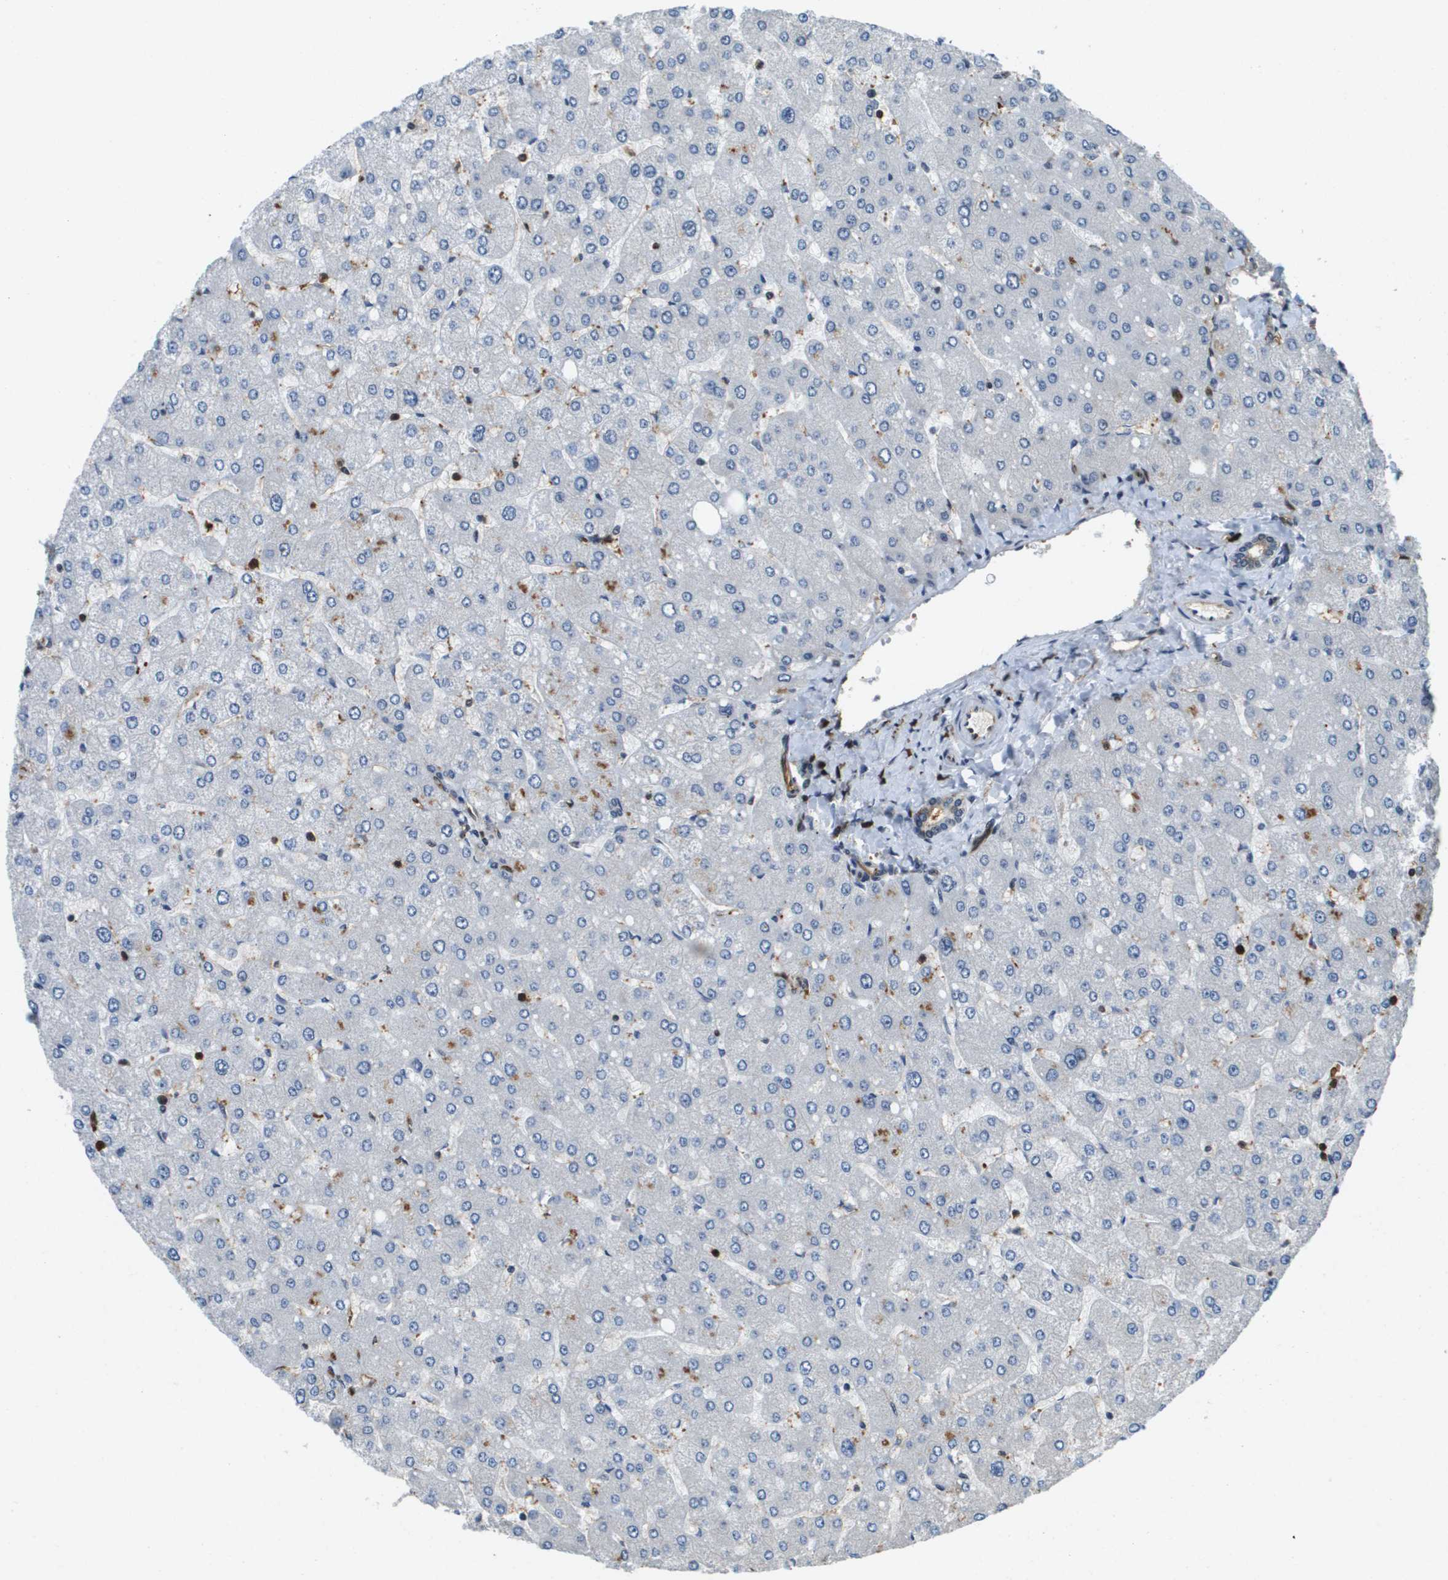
{"staining": {"intensity": "weak", "quantity": ">75%", "location": "cytoplasmic/membranous,nuclear"}, "tissue": "liver", "cell_type": "Cholangiocytes", "image_type": "normal", "snomed": [{"axis": "morphology", "description": "Normal tissue, NOS"}, {"axis": "topography", "description": "Liver"}], "caption": "Immunohistochemistry micrograph of benign liver: human liver stained using IHC shows low levels of weak protein expression localized specifically in the cytoplasmic/membranous,nuclear of cholangiocytes, appearing as a cytoplasmic/membranous,nuclear brown color.", "gene": "EP400", "patient": {"sex": "male", "age": 55}}